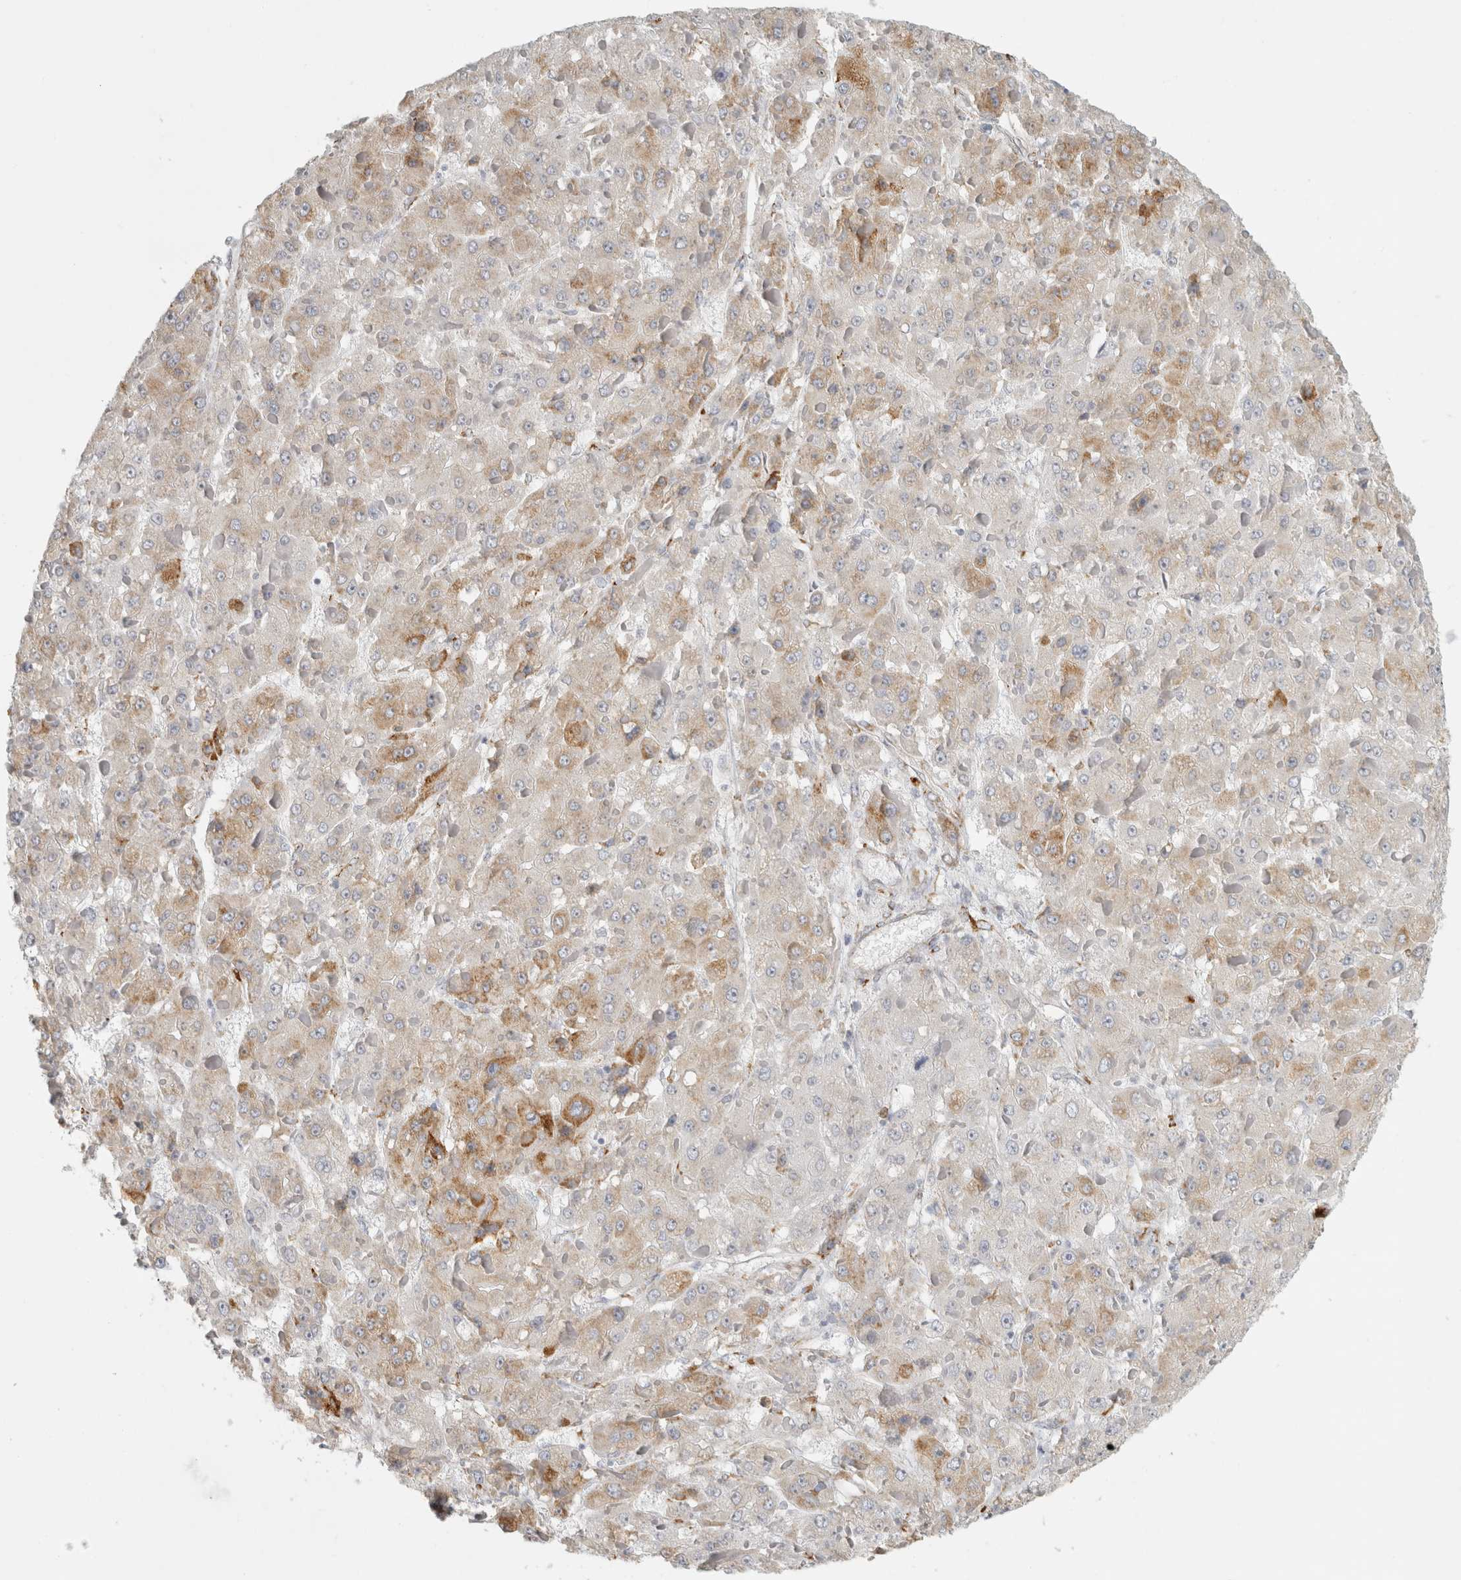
{"staining": {"intensity": "moderate", "quantity": "<25%", "location": "cytoplasmic/membranous"}, "tissue": "liver cancer", "cell_type": "Tumor cells", "image_type": "cancer", "snomed": [{"axis": "morphology", "description": "Carcinoma, Hepatocellular, NOS"}, {"axis": "topography", "description": "Liver"}], "caption": "IHC (DAB) staining of hepatocellular carcinoma (liver) displays moderate cytoplasmic/membranous protein positivity in about <25% of tumor cells.", "gene": "OSTN", "patient": {"sex": "female", "age": 73}}